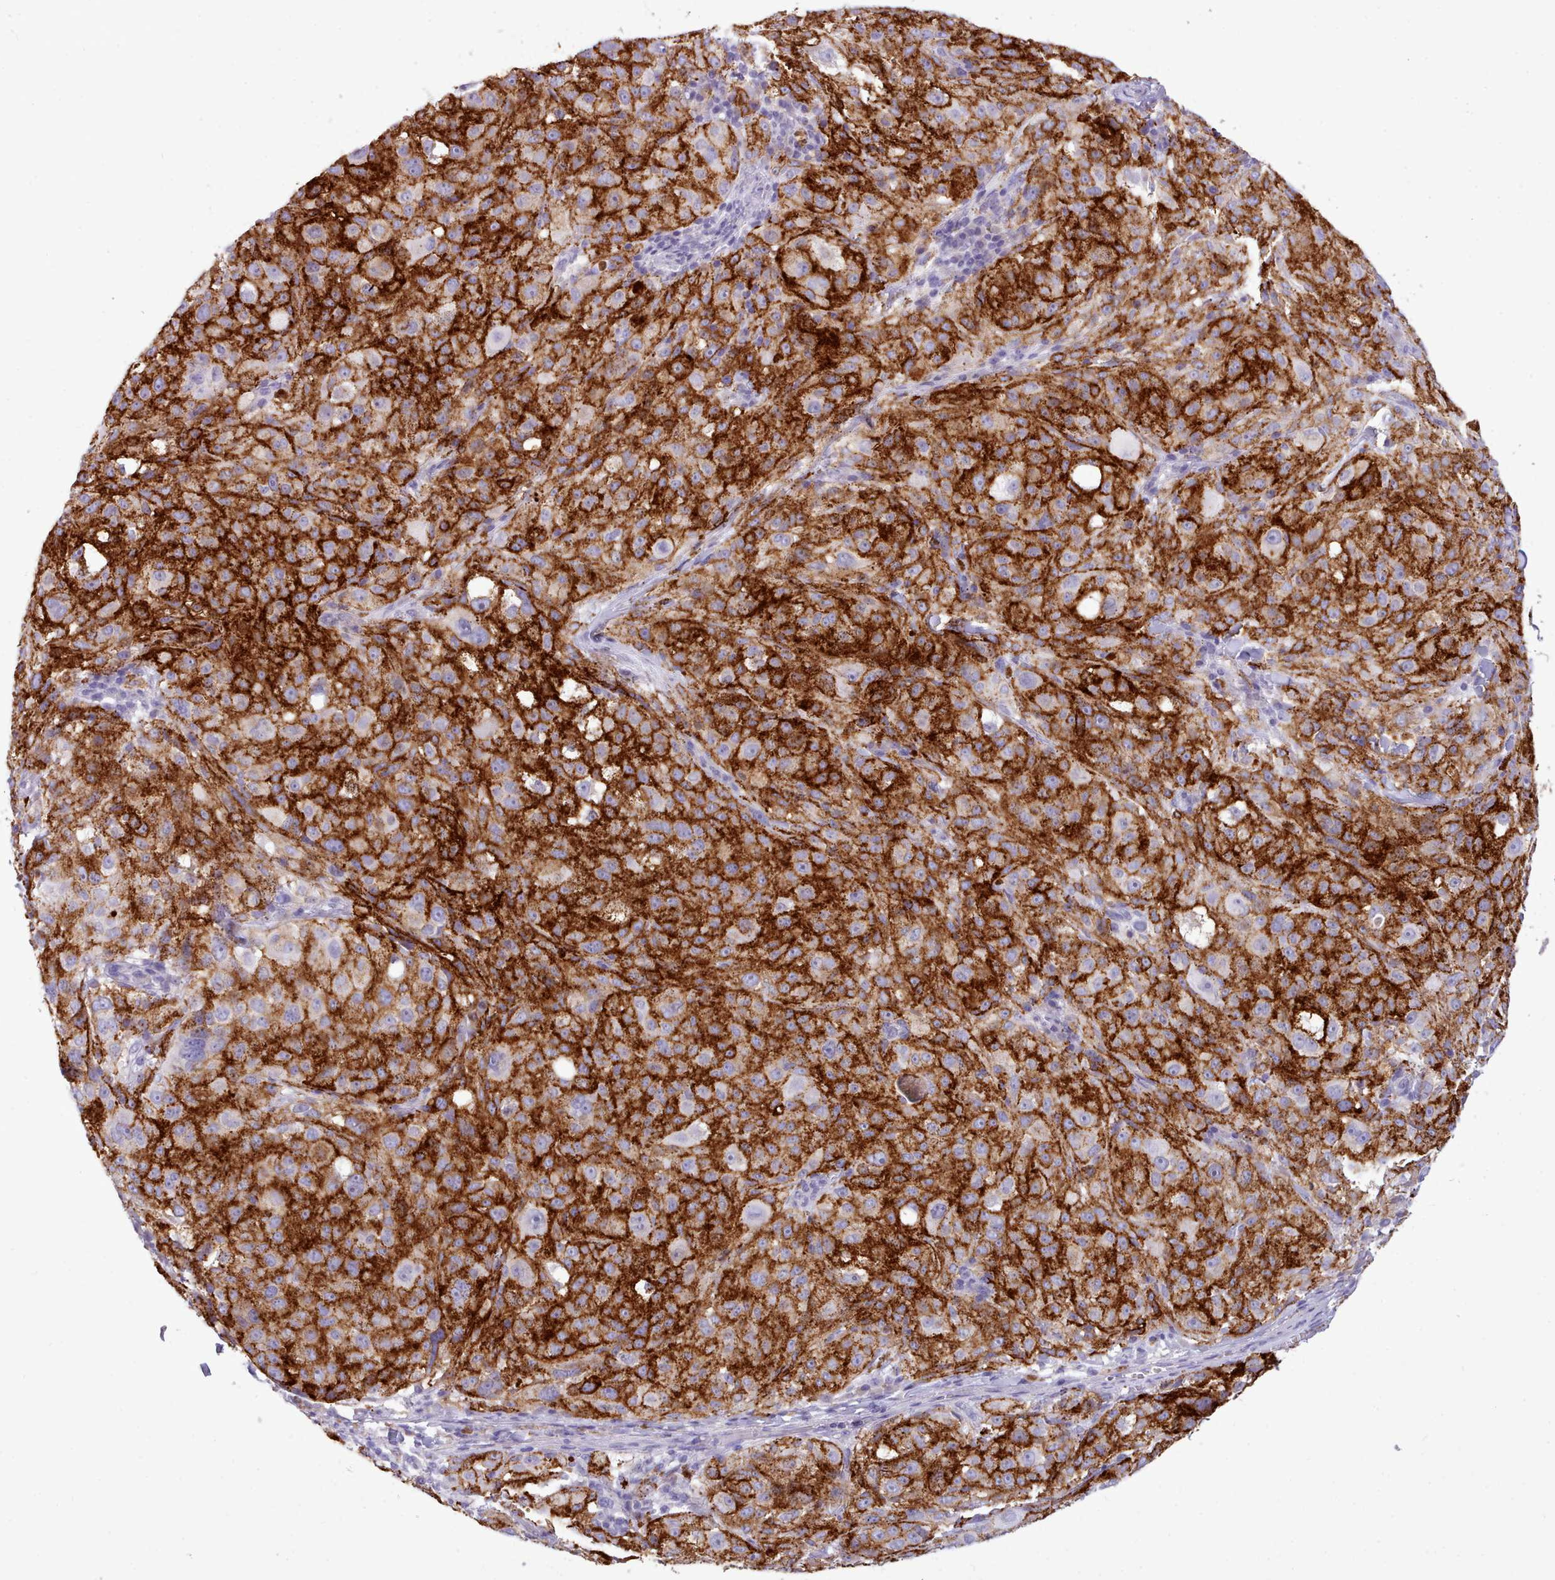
{"staining": {"intensity": "negative", "quantity": "none", "location": "none"}, "tissue": "melanoma", "cell_type": "Tumor cells", "image_type": "cancer", "snomed": [{"axis": "morphology", "description": "Necrosis, NOS"}, {"axis": "morphology", "description": "Malignant melanoma, NOS"}, {"axis": "topography", "description": "Skin"}], "caption": "Malignant melanoma was stained to show a protein in brown. There is no significant positivity in tumor cells.", "gene": "CYP2A13", "patient": {"sex": "female", "age": 87}}